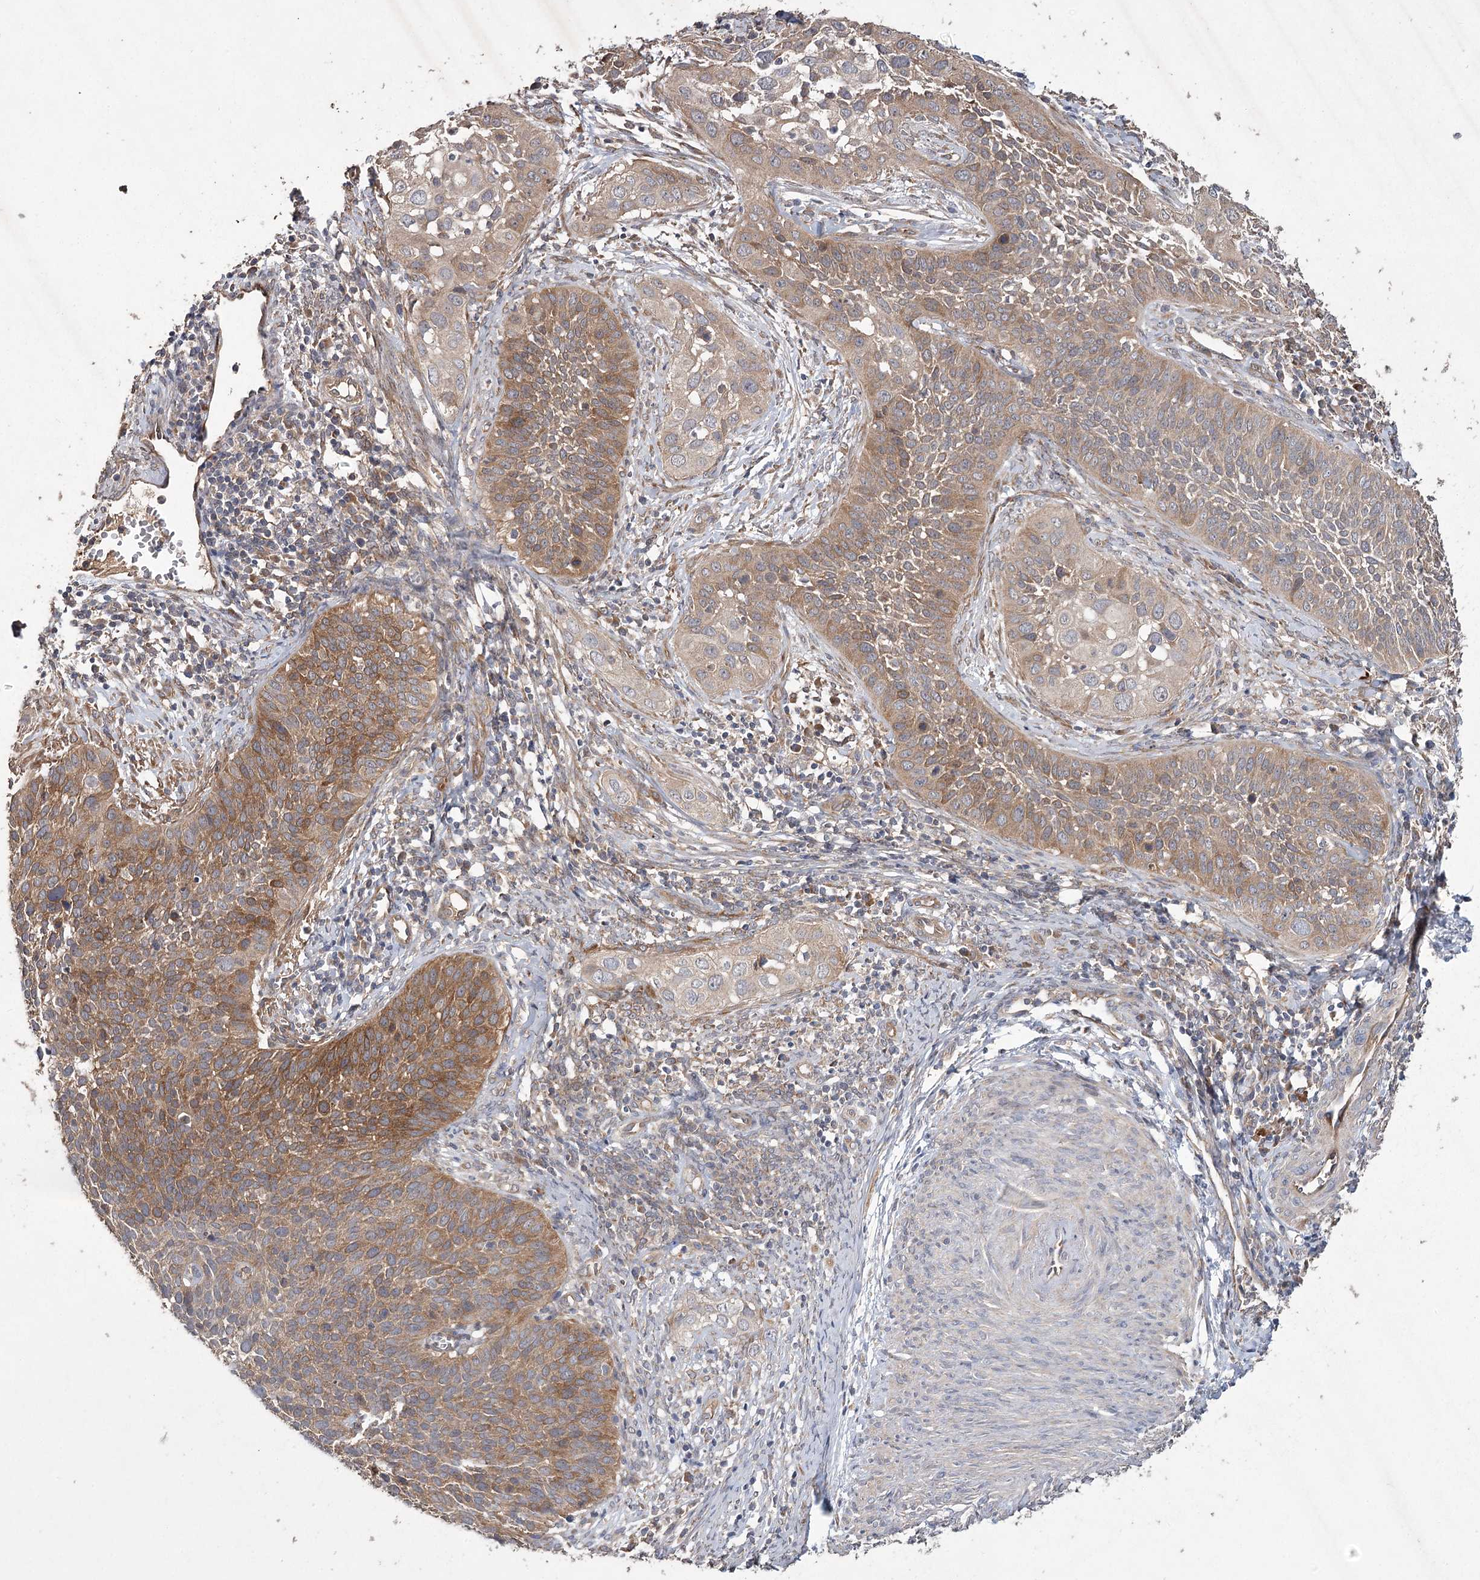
{"staining": {"intensity": "moderate", "quantity": "<25%", "location": "cytoplasmic/membranous"}, "tissue": "cervical cancer", "cell_type": "Tumor cells", "image_type": "cancer", "snomed": [{"axis": "morphology", "description": "Squamous cell carcinoma, NOS"}, {"axis": "topography", "description": "Cervix"}], "caption": "Immunohistochemistry micrograph of cervical cancer stained for a protein (brown), which displays low levels of moderate cytoplasmic/membranous staining in about <25% of tumor cells.", "gene": "RIN2", "patient": {"sex": "female", "age": 34}}